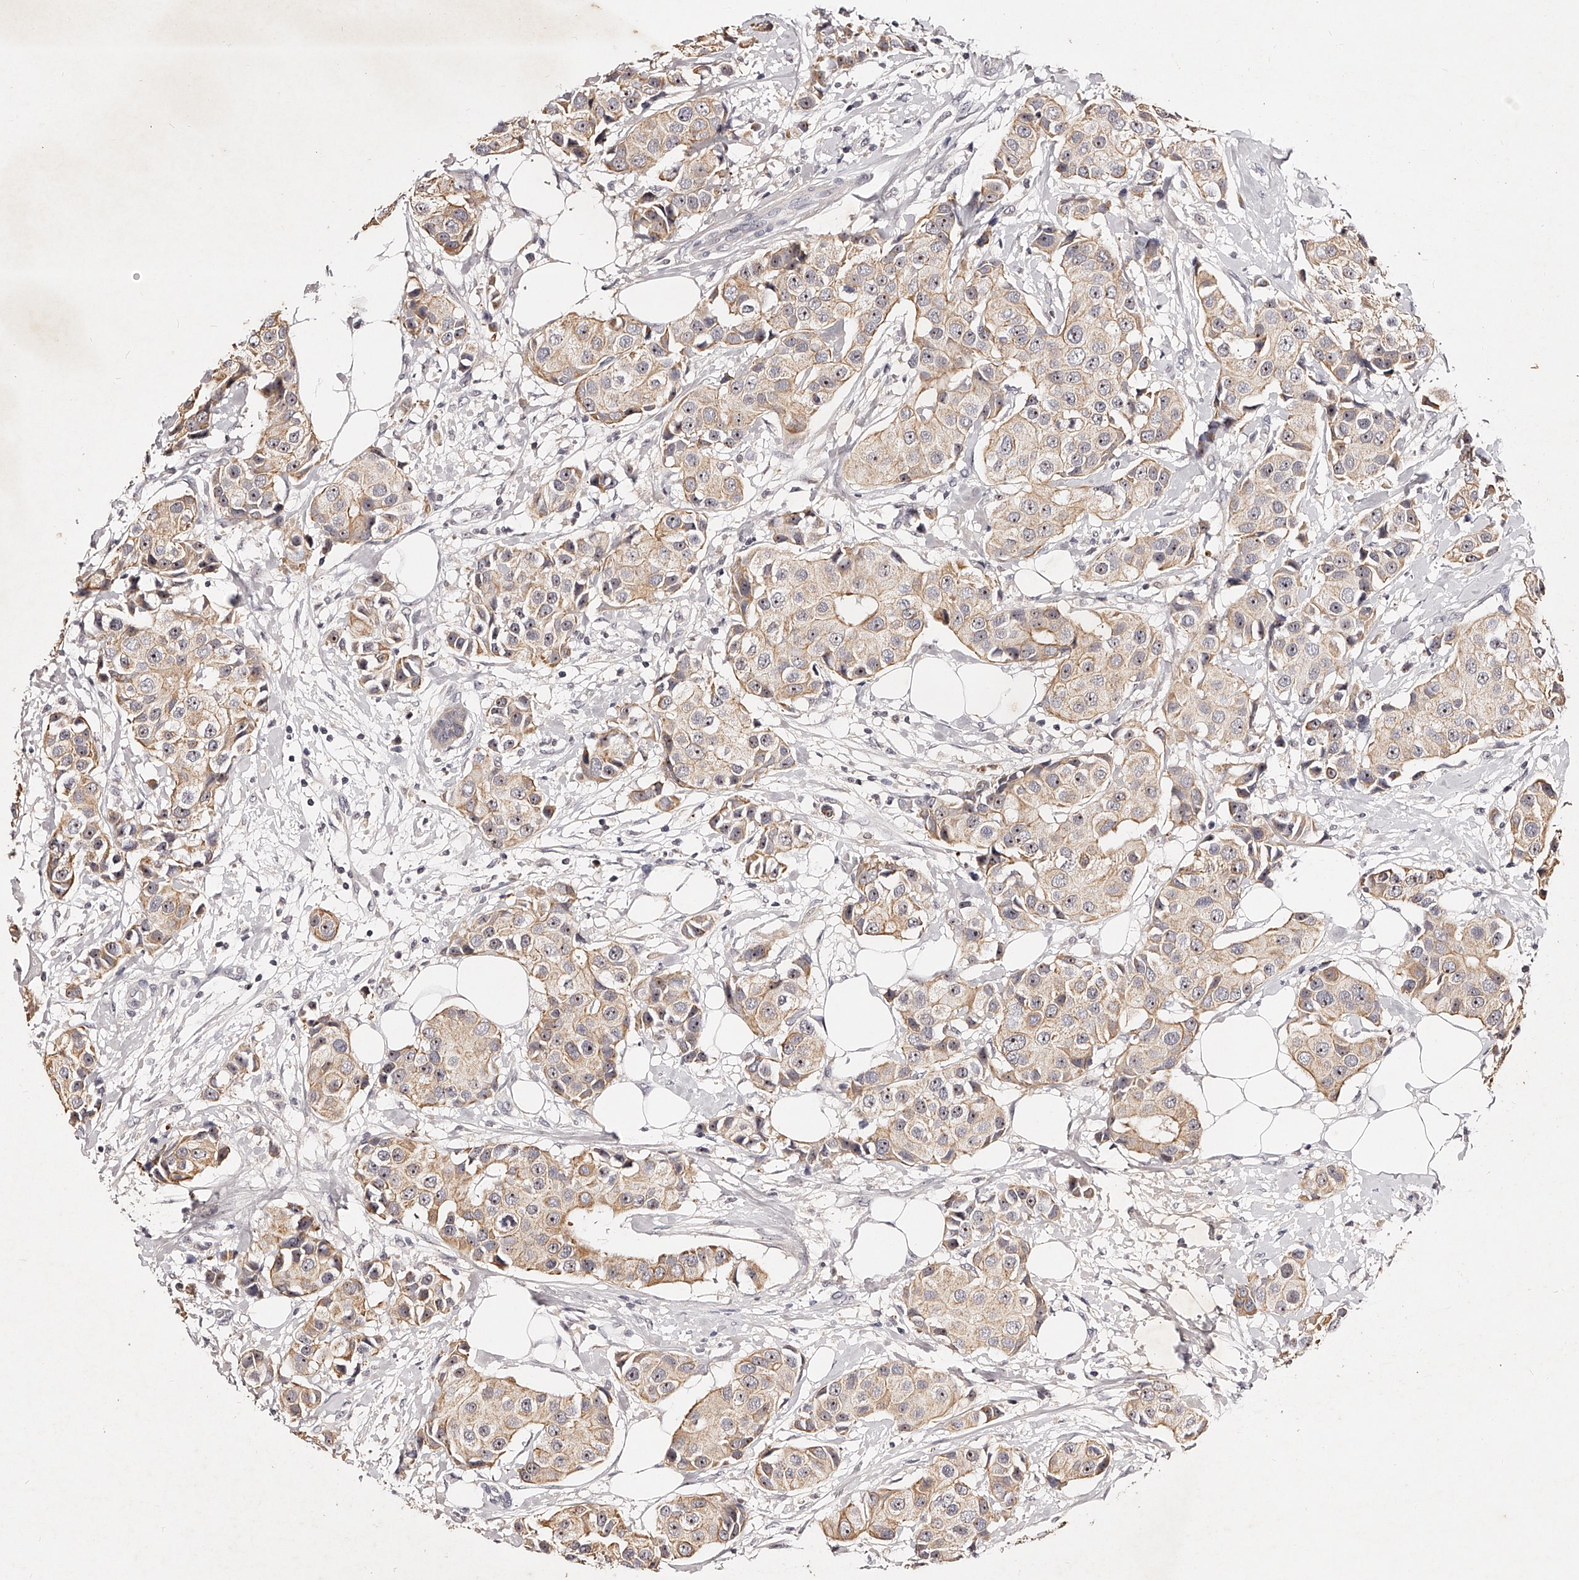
{"staining": {"intensity": "weak", "quantity": "25%-75%", "location": "cytoplasmic/membranous"}, "tissue": "breast cancer", "cell_type": "Tumor cells", "image_type": "cancer", "snomed": [{"axis": "morphology", "description": "Normal tissue, NOS"}, {"axis": "morphology", "description": "Duct carcinoma"}, {"axis": "topography", "description": "Breast"}], "caption": "This is an image of IHC staining of breast invasive ductal carcinoma, which shows weak positivity in the cytoplasmic/membranous of tumor cells.", "gene": "PHACTR1", "patient": {"sex": "female", "age": 39}}